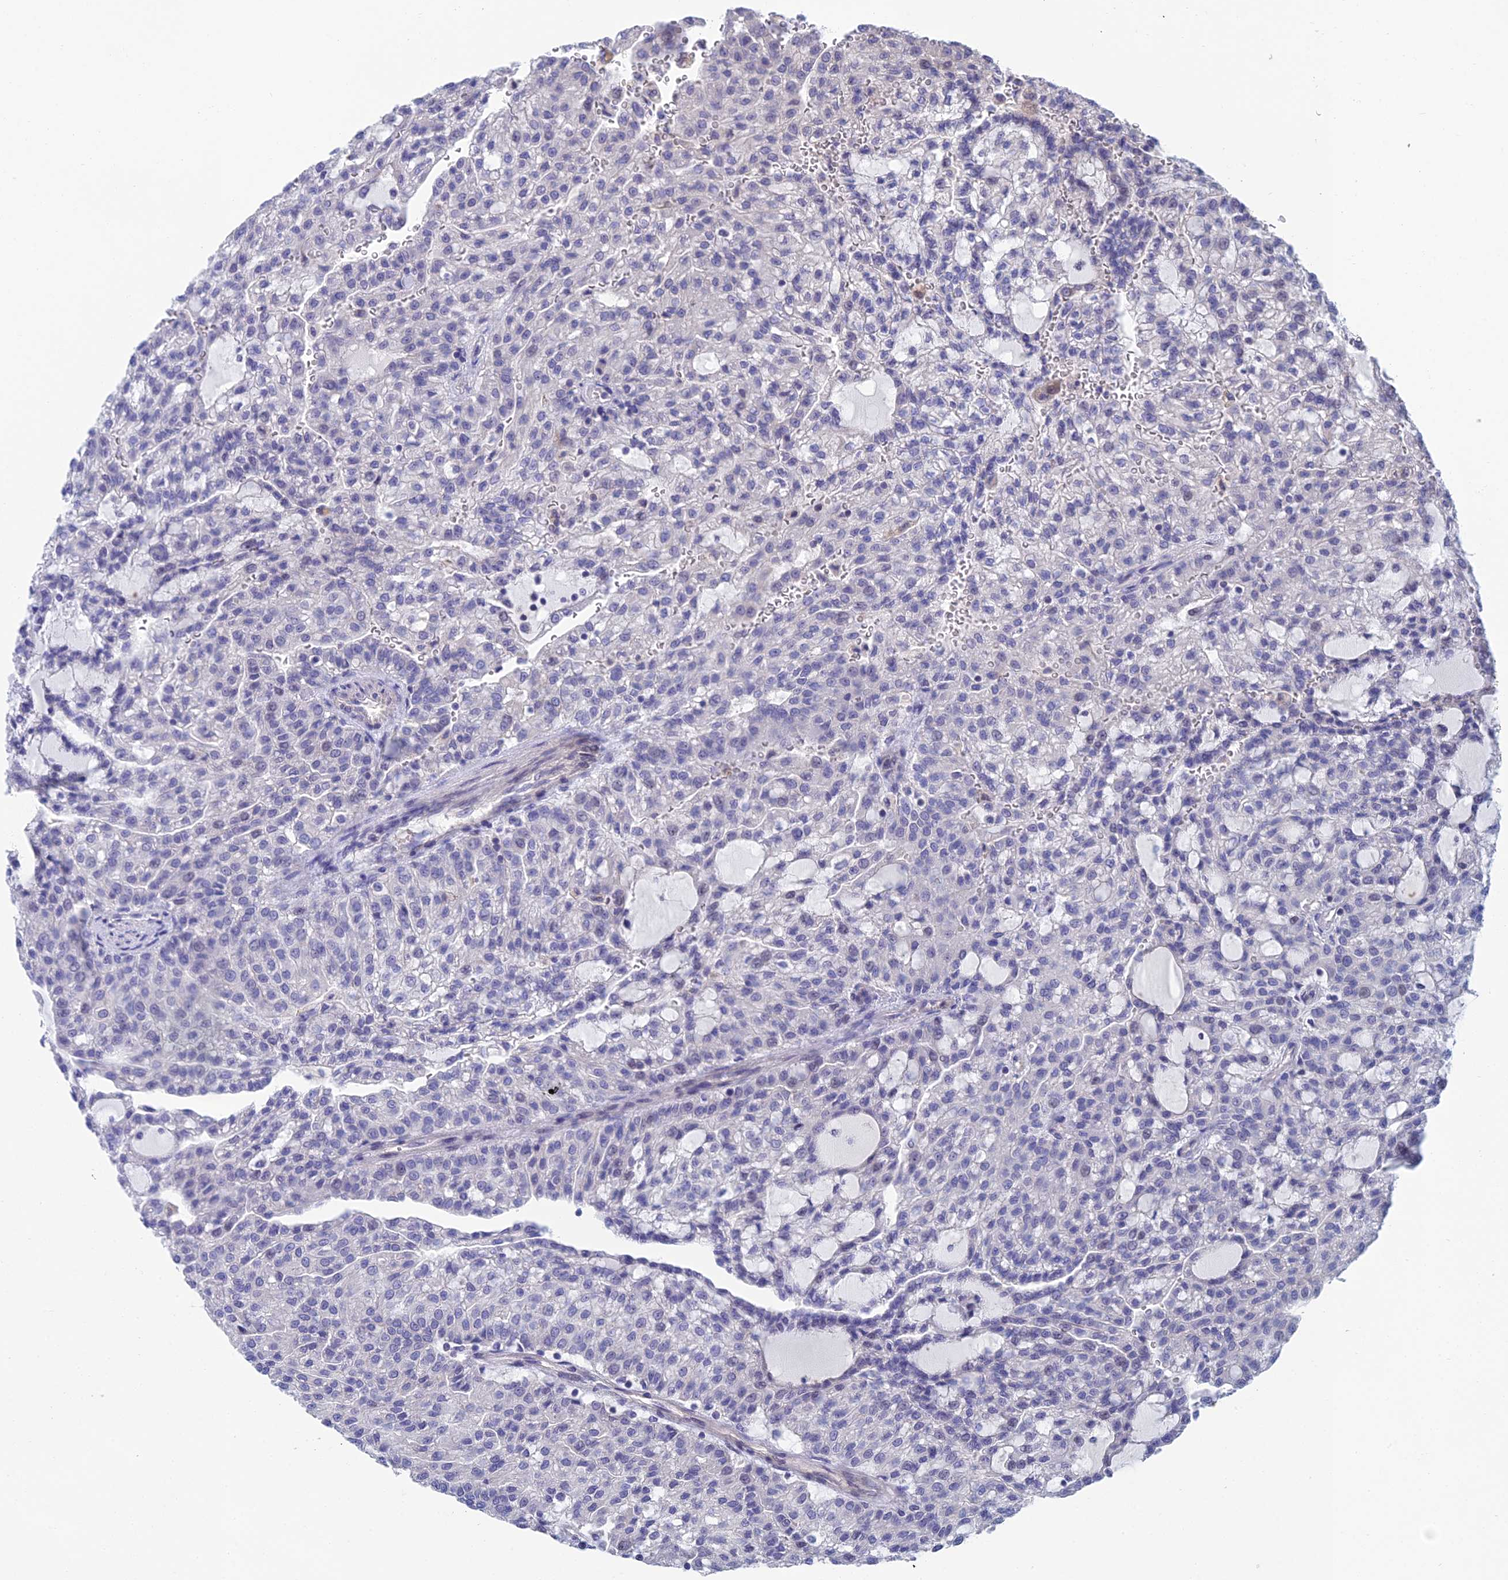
{"staining": {"intensity": "negative", "quantity": "none", "location": "none"}, "tissue": "renal cancer", "cell_type": "Tumor cells", "image_type": "cancer", "snomed": [{"axis": "morphology", "description": "Adenocarcinoma, NOS"}, {"axis": "topography", "description": "Kidney"}], "caption": "Immunohistochemical staining of human renal adenocarcinoma shows no significant positivity in tumor cells.", "gene": "USP37", "patient": {"sex": "male", "age": 63}}